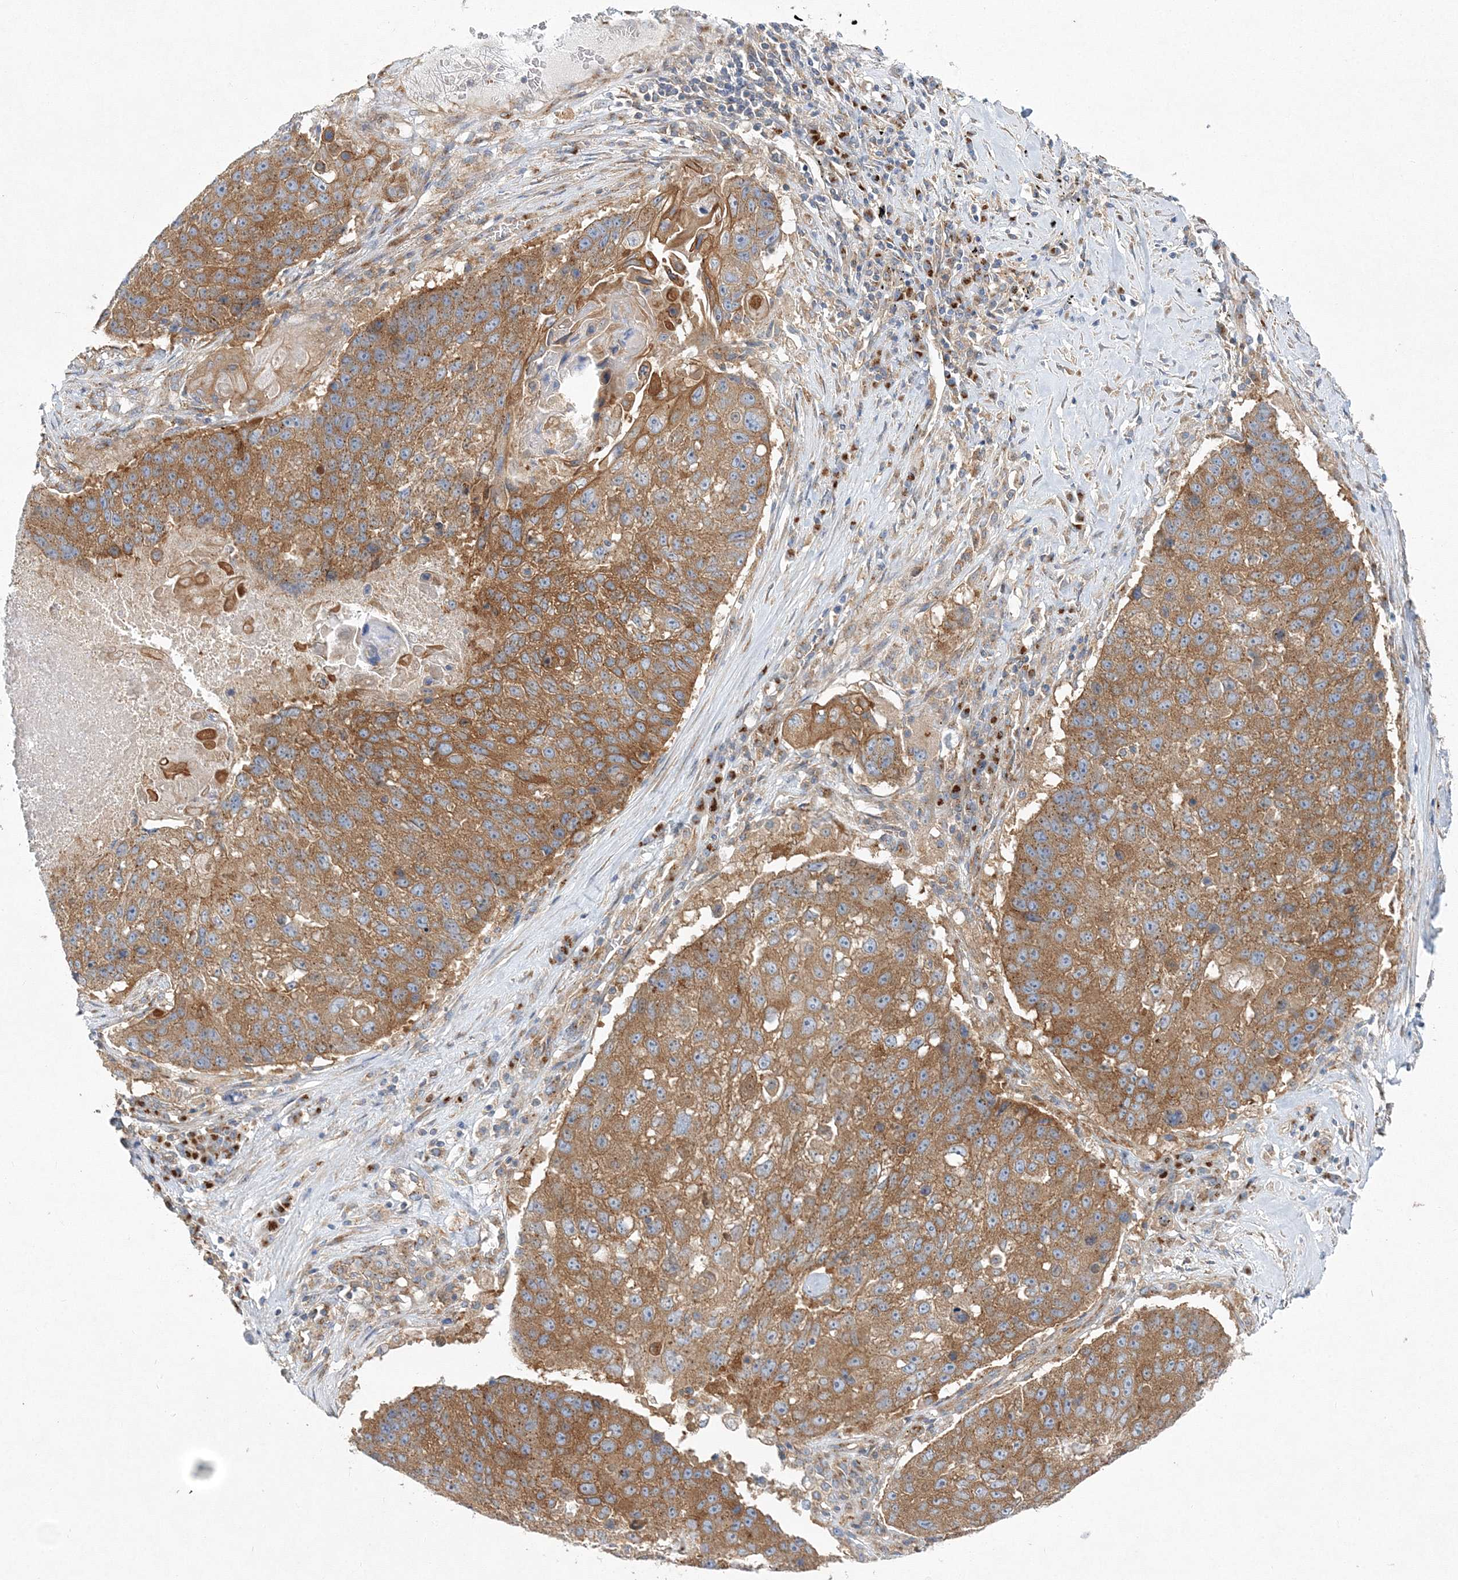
{"staining": {"intensity": "moderate", "quantity": ">75%", "location": "cytoplasmic/membranous"}, "tissue": "lung cancer", "cell_type": "Tumor cells", "image_type": "cancer", "snomed": [{"axis": "morphology", "description": "Squamous cell carcinoma, NOS"}, {"axis": "topography", "description": "Lung"}], "caption": "High-power microscopy captured an IHC image of lung squamous cell carcinoma, revealing moderate cytoplasmic/membranous positivity in approximately >75% of tumor cells.", "gene": "SEC23IP", "patient": {"sex": "male", "age": 61}}